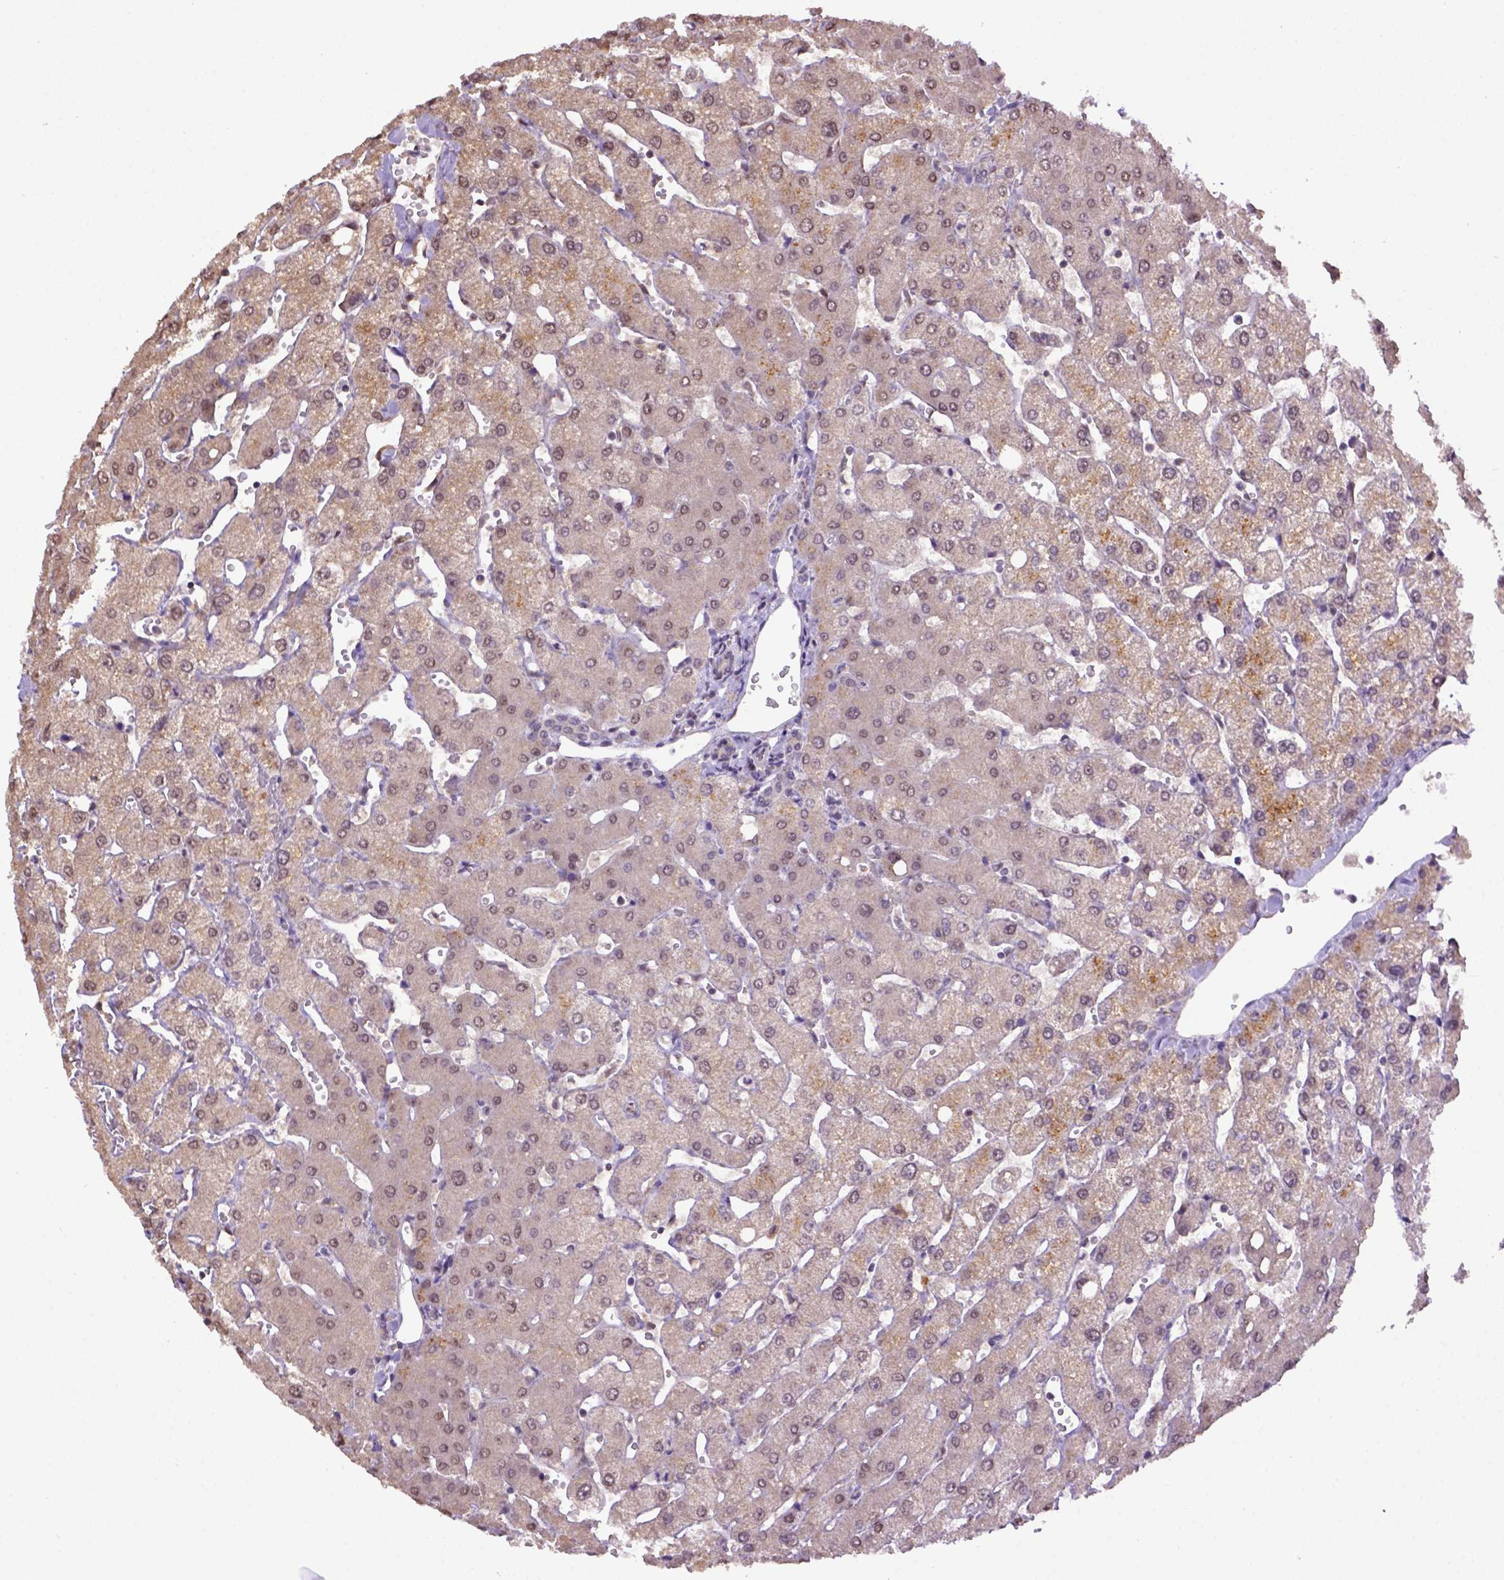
{"staining": {"intensity": "negative", "quantity": "none", "location": "none"}, "tissue": "liver", "cell_type": "Cholangiocytes", "image_type": "normal", "snomed": [{"axis": "morphology", "description": "Normal tissue, NOS"}, {"axis": "topography", "description": "Liver"}], "caption": "This is an immunohistochemistry (IHC) micrograph of normal human liver. There is no positivity in cholangiocytes.", "gene": "WDR17", "patient": {"sex": "female", "age": 54}}